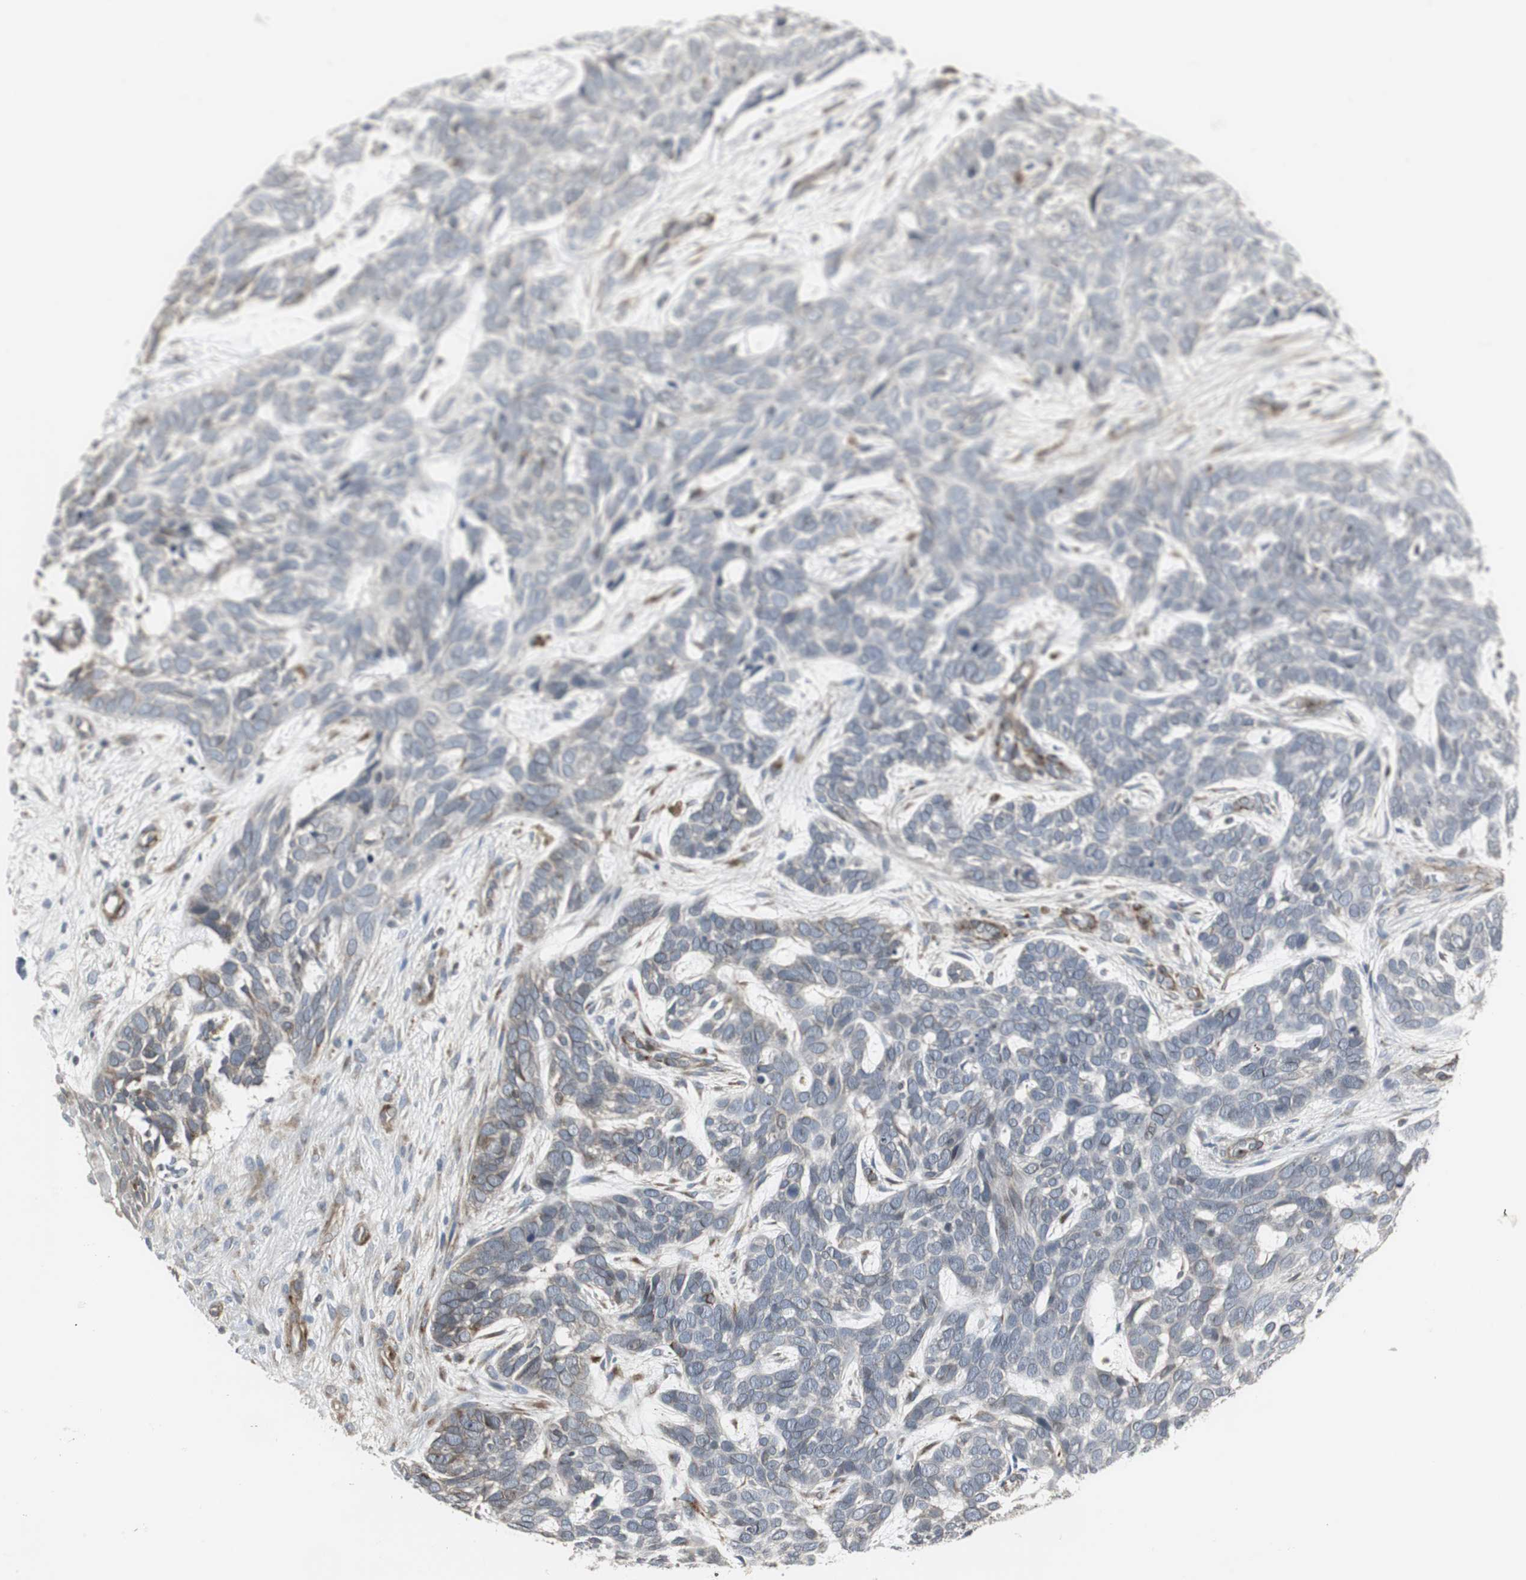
{"staining": {"intensity": "weak", "quantity": "<25%", "location": "cytoplasmic/membranous"}, "tissue": "skin cancer", "cell_type": "Tumor cells", "image_type": "cancer", "snomed": [{"axis": "morphology", "description": "Basal cell carcinoma"}, {"axis": "topography", "description": "Skin"}], "caption": "An immunohistochemistry histopathology image of skin cancer (basal cell carcinoma) is shown. There is no staining in tumor cells of skin cancer (basal cell carcinoma). Brightfield microscopy of IHC stained with DAB (3,3'-diaminobenzidine) (brown) and hematoxylin (blue), captured at high magnification.", "gene": "SCYL3", "patient": {"sex": "male", "age": 87}}